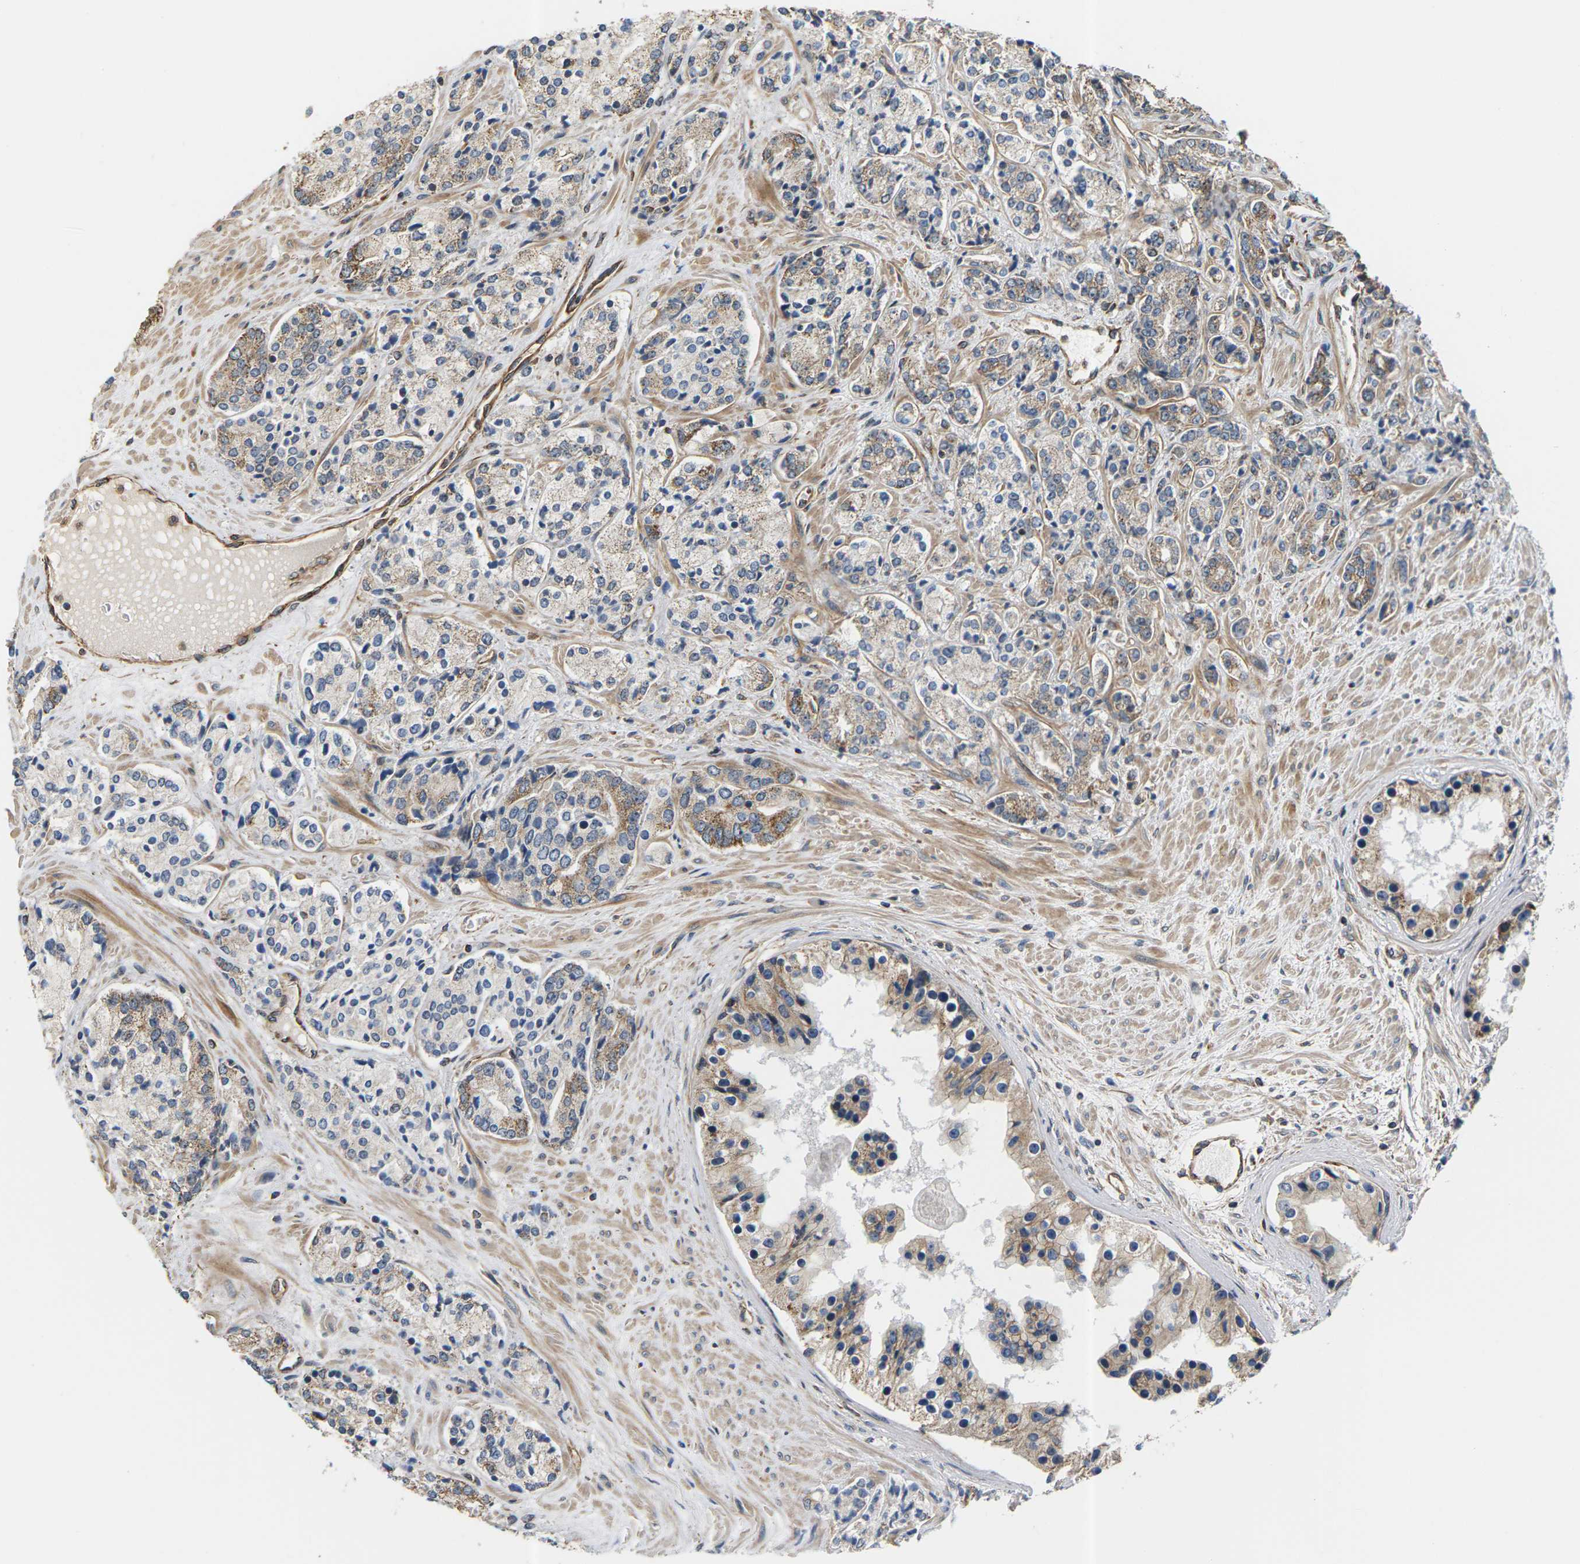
{"staining": {"intensity": "moderate", "quantity": "<25%", "location": "cytoplasmic/membranous"}, "tissue": "prostate cancer", "cell_type": "Tumor cells", "image_type": "cancer", "snomed": [{"axis": "morphology", "description": "Adenocarcinoma, High grade"}, {"axis": "topography", "description": "Prostate"}], "caption": "Immunohistochemistry (DAB (3,3'-diaminobenzidine)) staining of prostate adenocarcinoma (high-grade) reveals moderate cytoplasmic/membranous protein staining in approximately <25% of tumor cells. The staining is performed using DAB brown chromogen to label protein expression. The nuclei are counter-stained blue using hematoxylin.", "gene": "PCDHB4", "patient": {"sex": "male", "age": 71}}